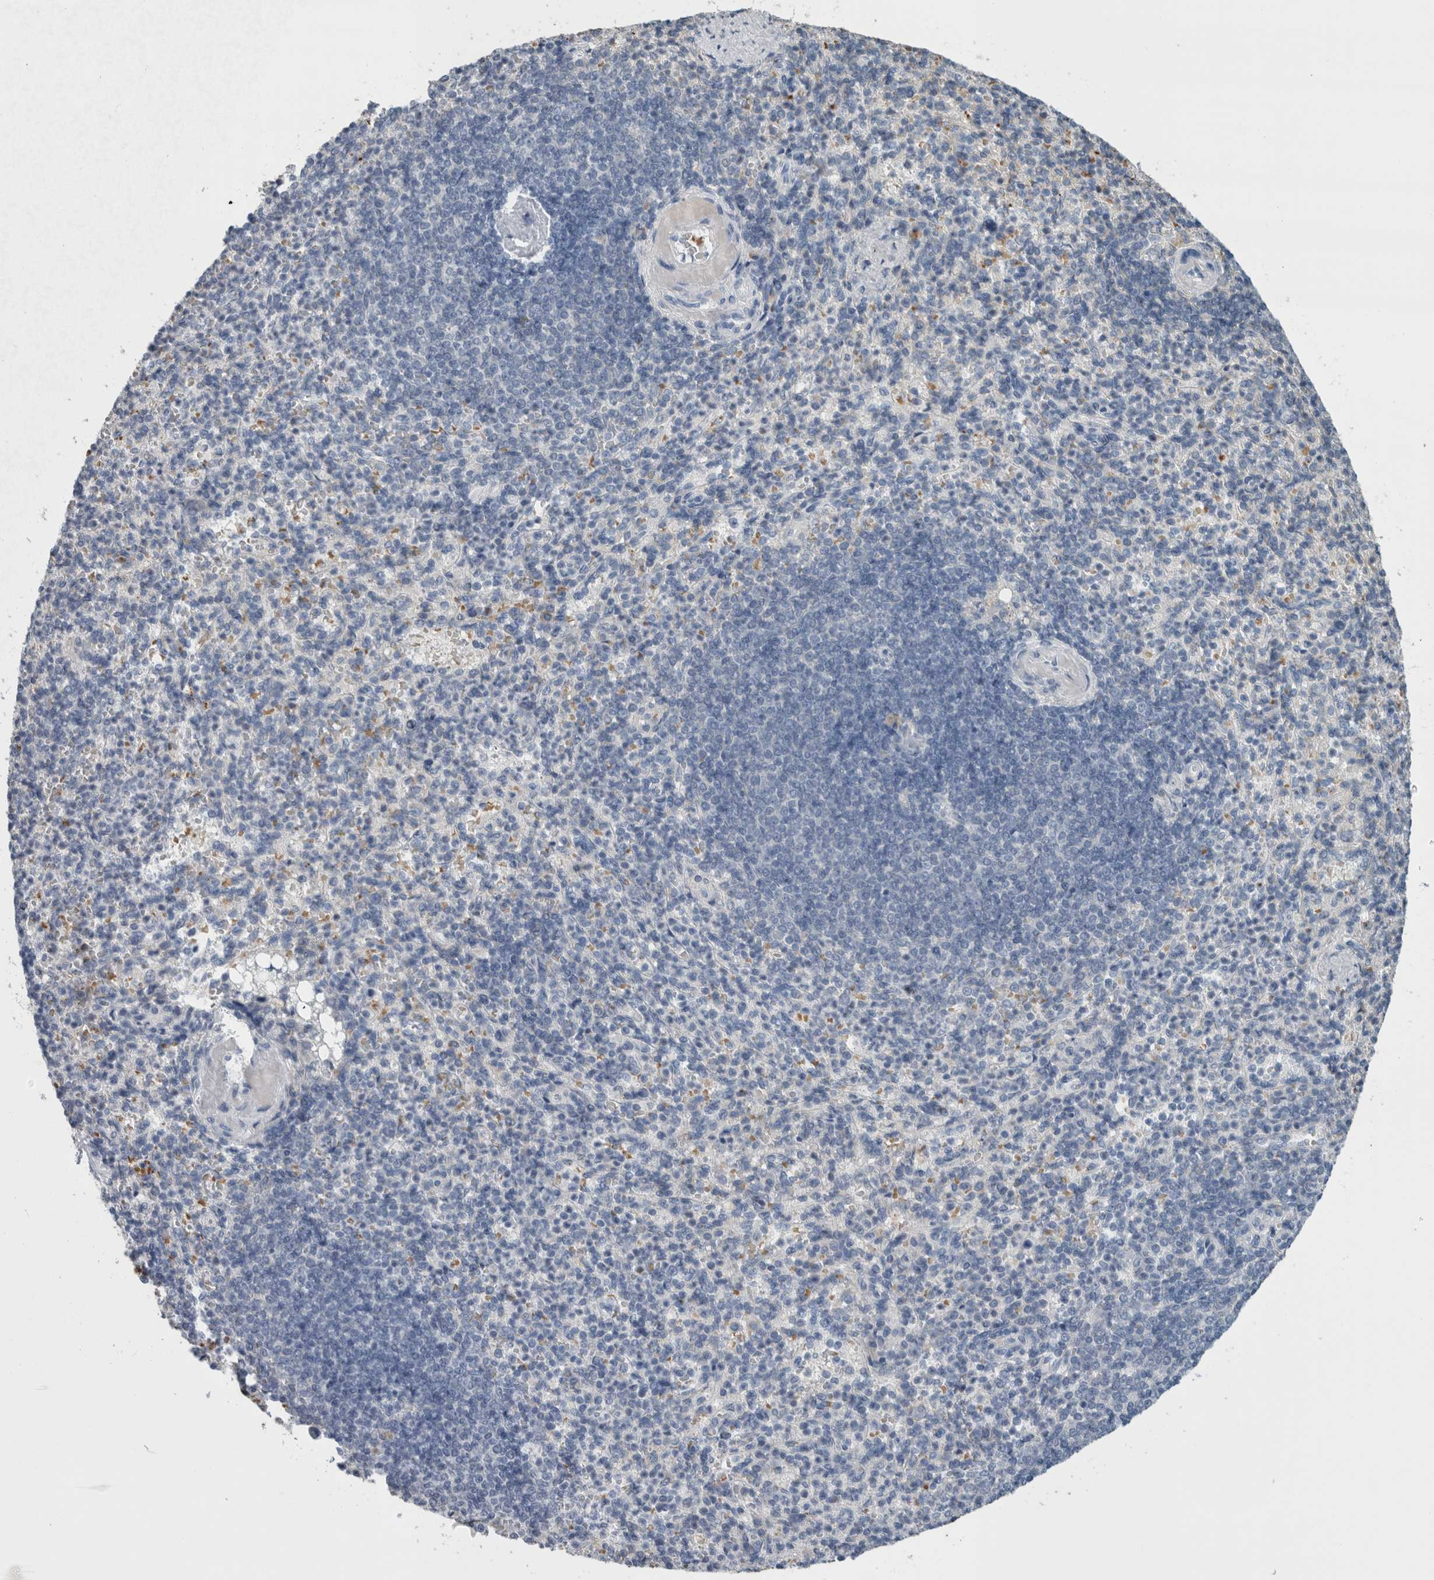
{"staining": {"intensity": "negative", "quantity": "none", "location": "none"}, "tissue": "spleen", "cell_type": "Cells in red pulp", "image_type": "normal", "snomed": [{"axis": "morphology", "description": "Normal tissue, NOS"}, {"axis": "topography", "description": "Spleen"}], "caption": "A high-resolution photomicrograph shows immunohistochemistry (IHC) staining of benign spleen, which demonstrates no significant expression in cells in red pulp. (DAB (3,3'-diaminobenzidine) immunohistochemistry, high magnification).", "gene": "SH3GL2", "patient": {"sex": "female", "age": 74}}